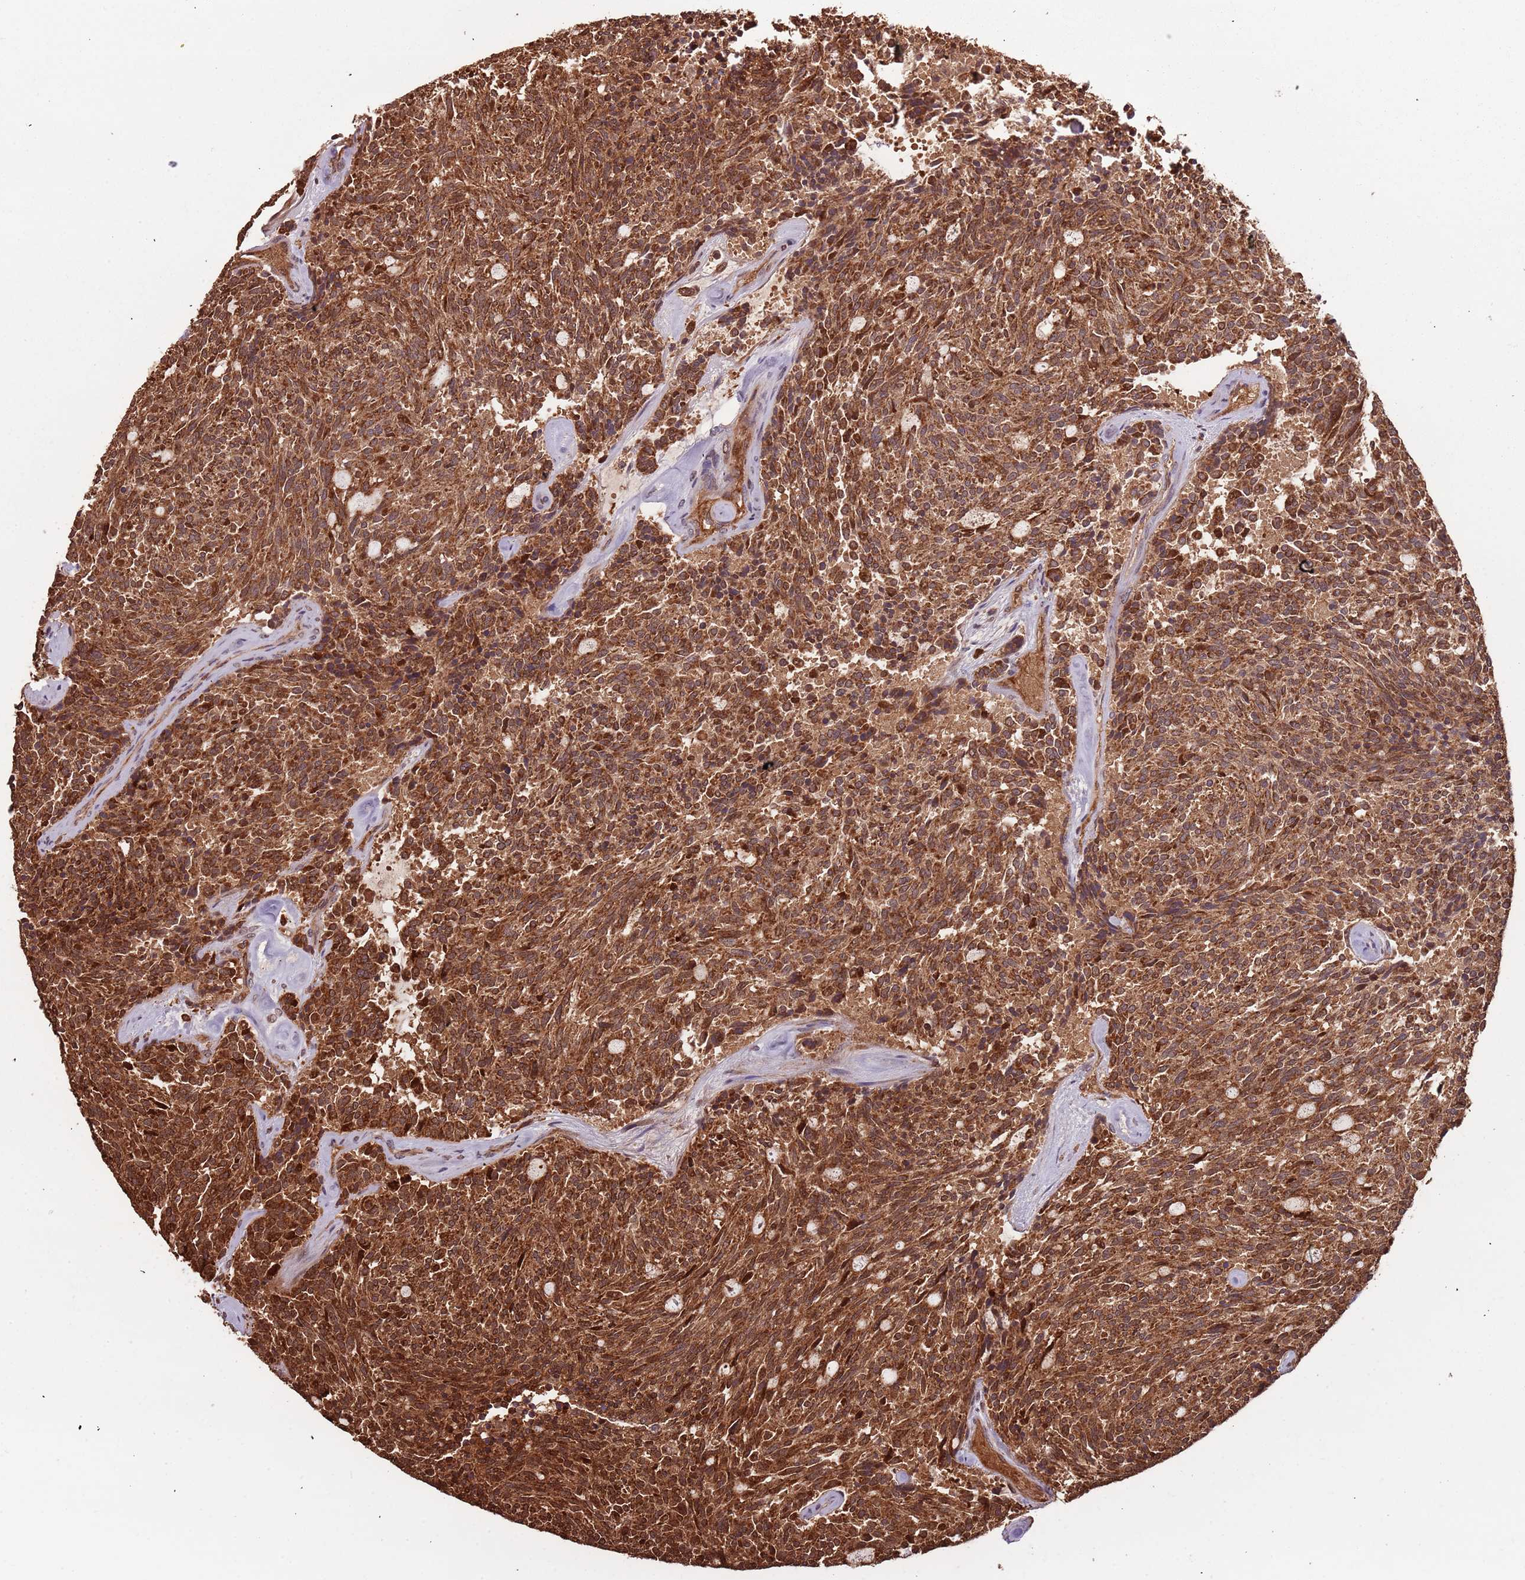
{"staining": {"intensity": "strong", "quantity": ">75%", "location": "cytoplasmic/membranous"}, "tissue": "carcinoid", "cell_type": "Tumor cells", "image_type": "cancer", "snomed": [{"axis": "morphology", "description": "Carcinoid, malignant, NOS"}, {"axis": "topography", "description": "Pancreas"}], "caption": "Human carcinoid (malignant) stained with a brown dye demonstrates strong cytoplasmic/membranous positive positivity in about >75% of tumor cells.", "gene": "IL17RD", "patient": {"sex": "female", "age": 54}}